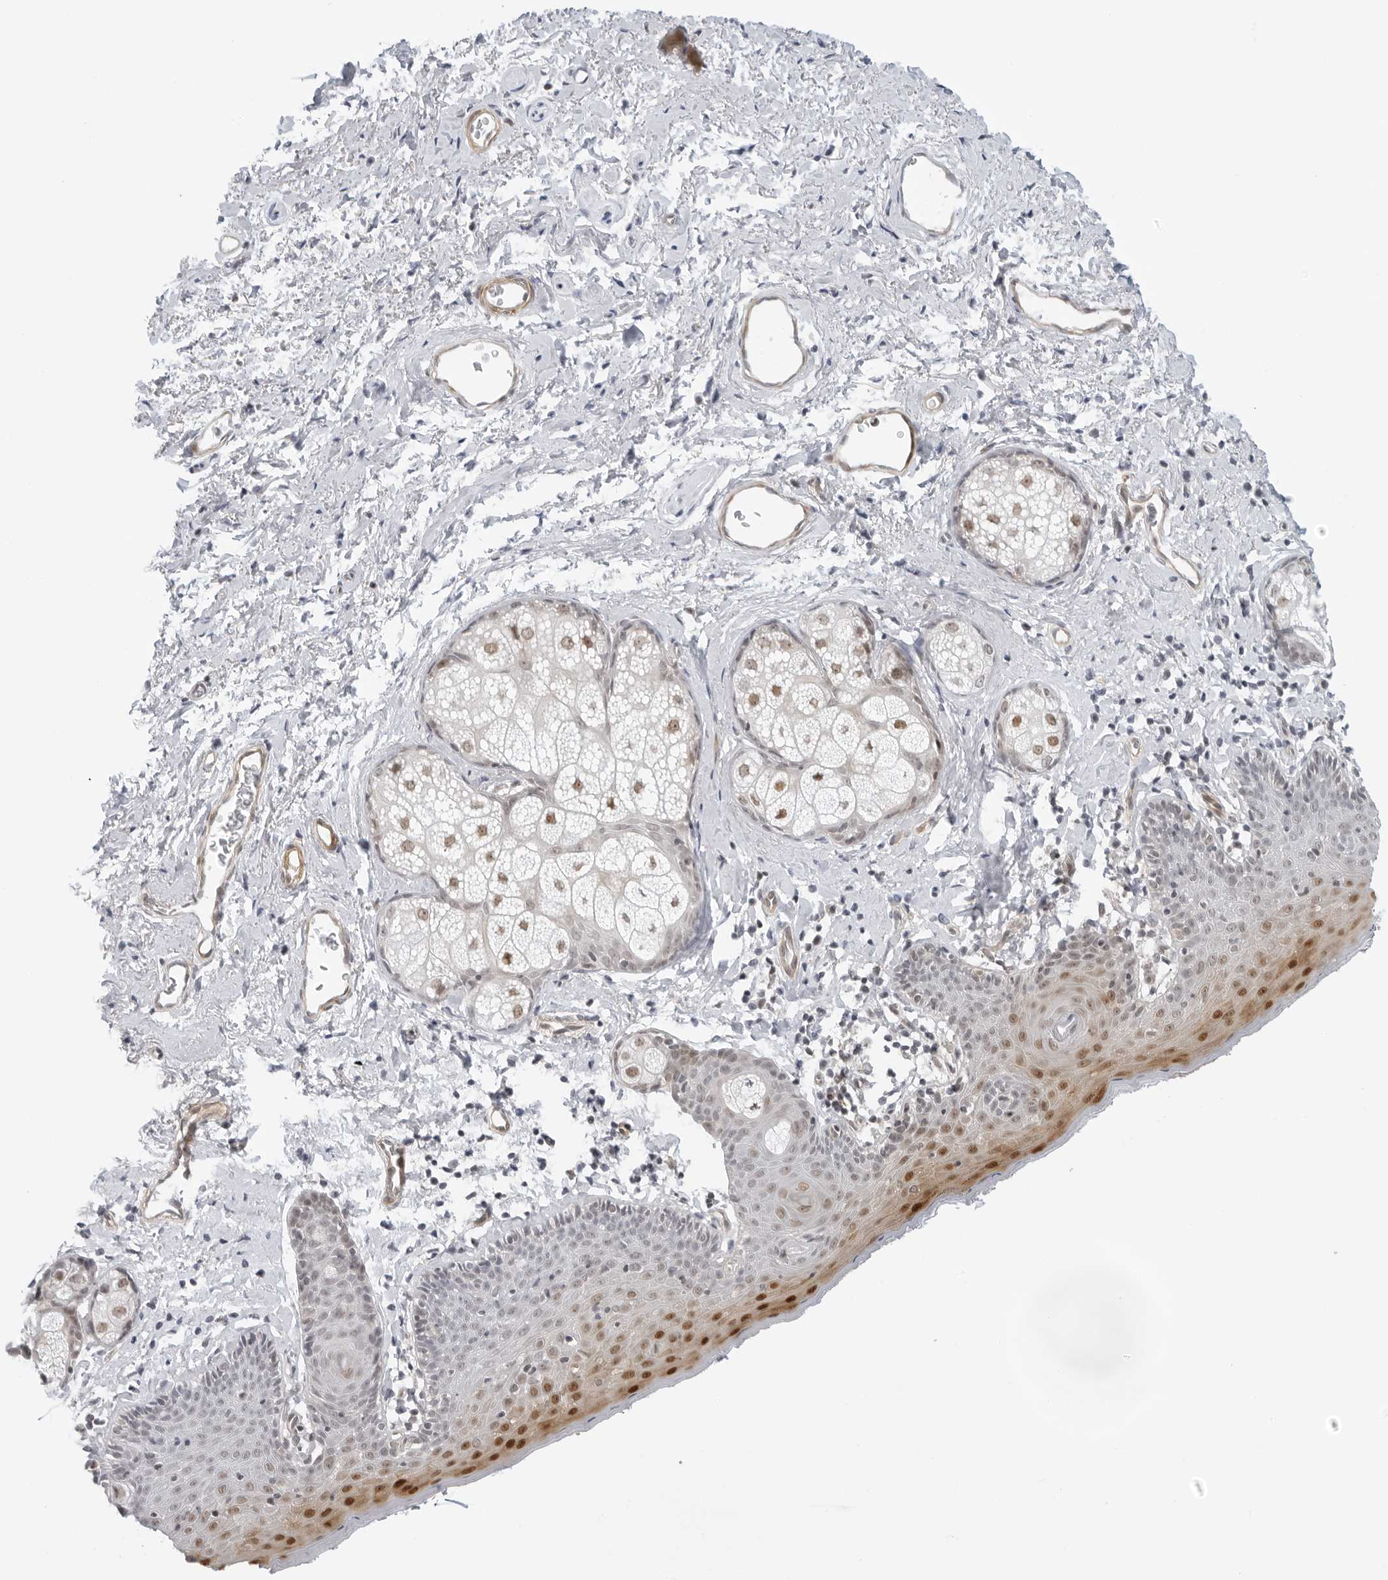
{"staining": {"intensity": "strong", "quantity": "25%-75%", "location": "nuclear"}, "tissue": "skin", "cell_type": "Epidermal cells", "image_type": "normal", "snomed": [{"axis": "morphology", "description": "Normal tissue, NOS"}, {"axis": "topography", "description": "Vulva"}], "caption": "Immunohistochemical staining of normal human skin displays high levels of strong nuclear positivity in approximately 25%-75% of epidermal cells.", "gene": "SUGCT", "patient": {"sex": "female", "age": 66}}